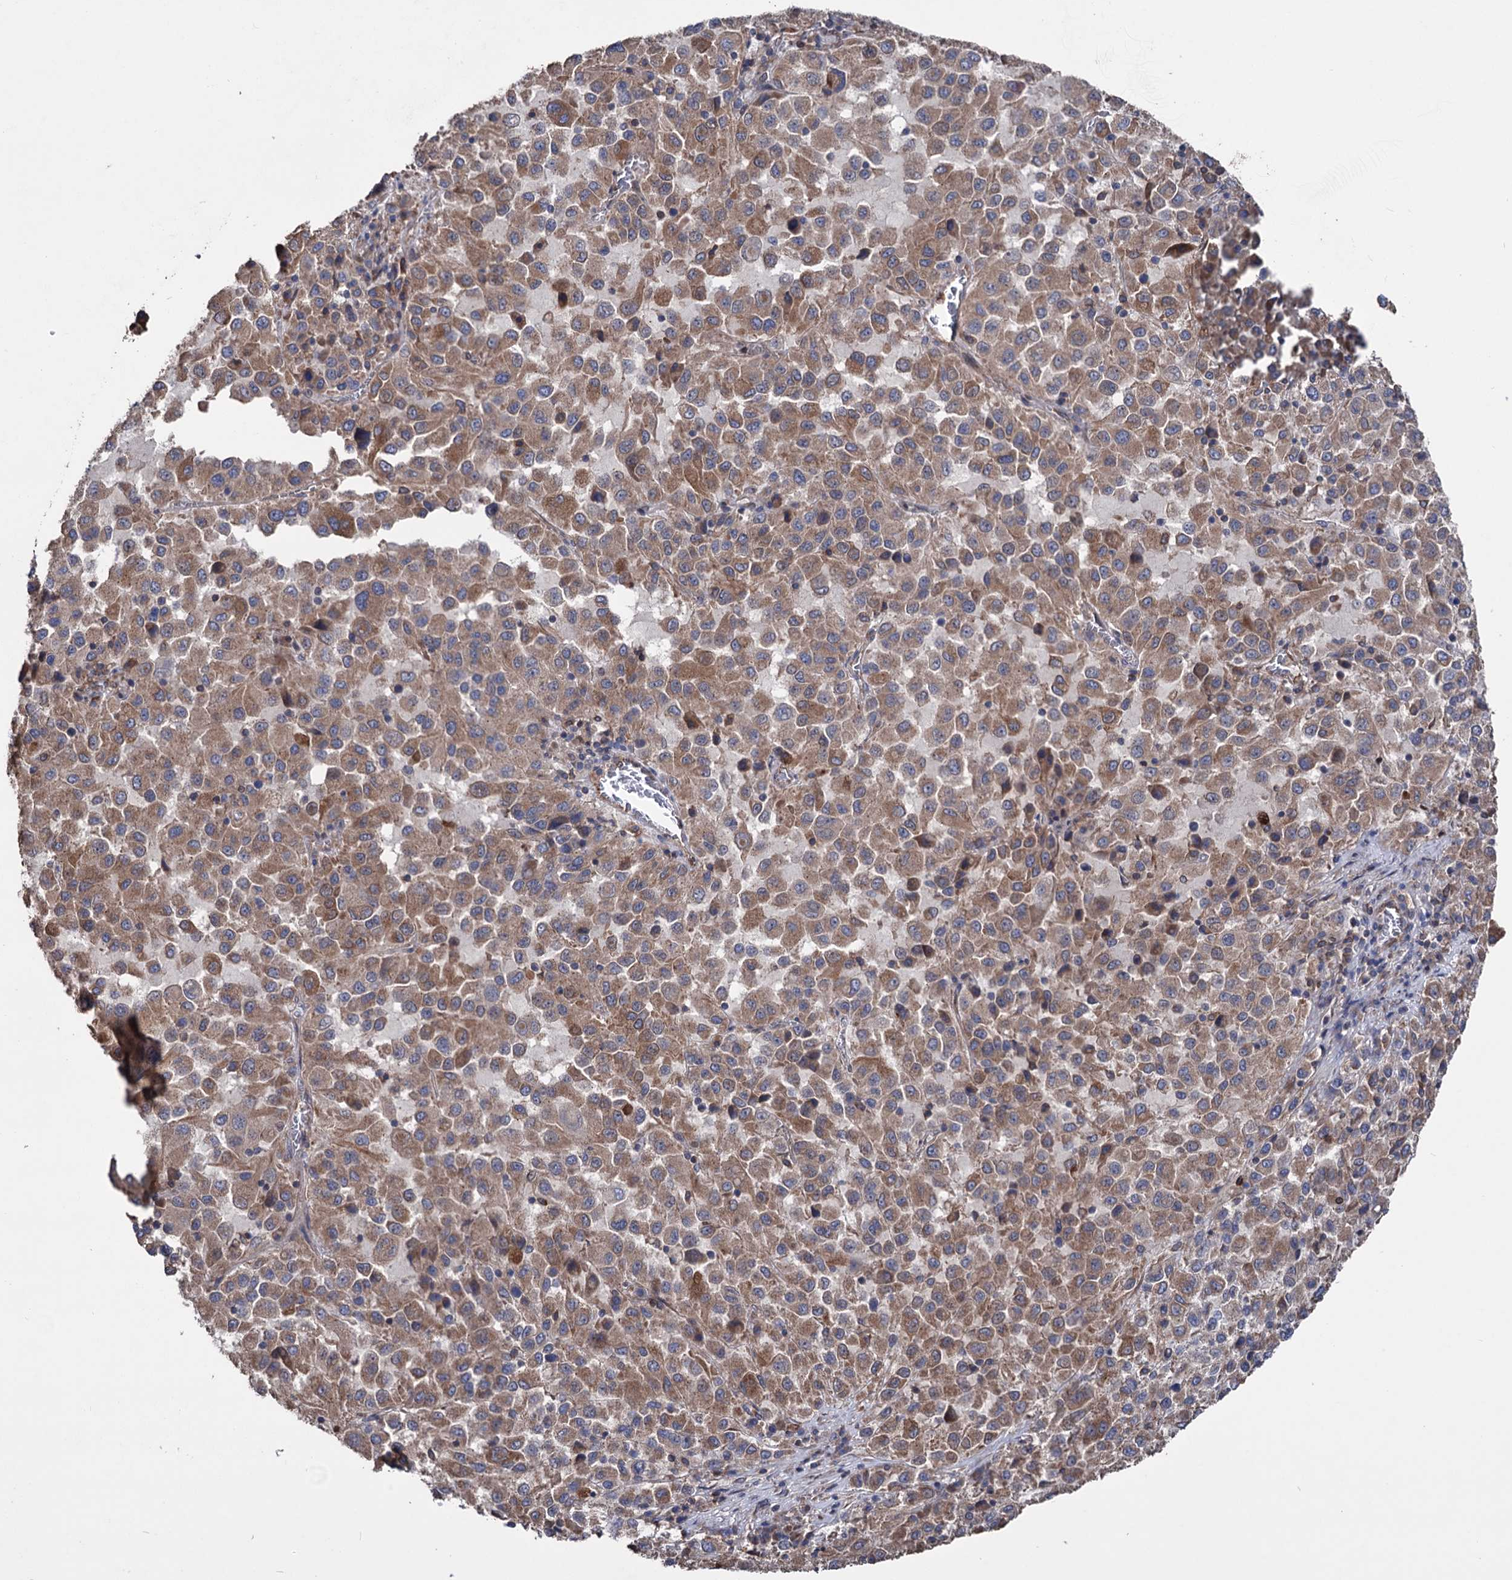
{"staining": {"intensity": "moderate", "quantity": ">75%", "location": "cytoplasmic/membranous"}, "tissue": "melanoma", "cell_type": "Tumor cells", "image_type": "cancer", "snomed": [{"axis": "morphology", "description": "Malignant melanoma, Metastatic site"}, {"axis": "topography", "description": "Lung"}], "caption": "This micrograph reveals malignant melanoma (metastatic site) stained with IHC to label a protein in brown. The cytoplasmic/membranous of tumor cells show moderate positivity for the protein. Nuclei are counter-stained blue.", "gene": "STING1", "patient": {"sex": "male", "age": 64}}